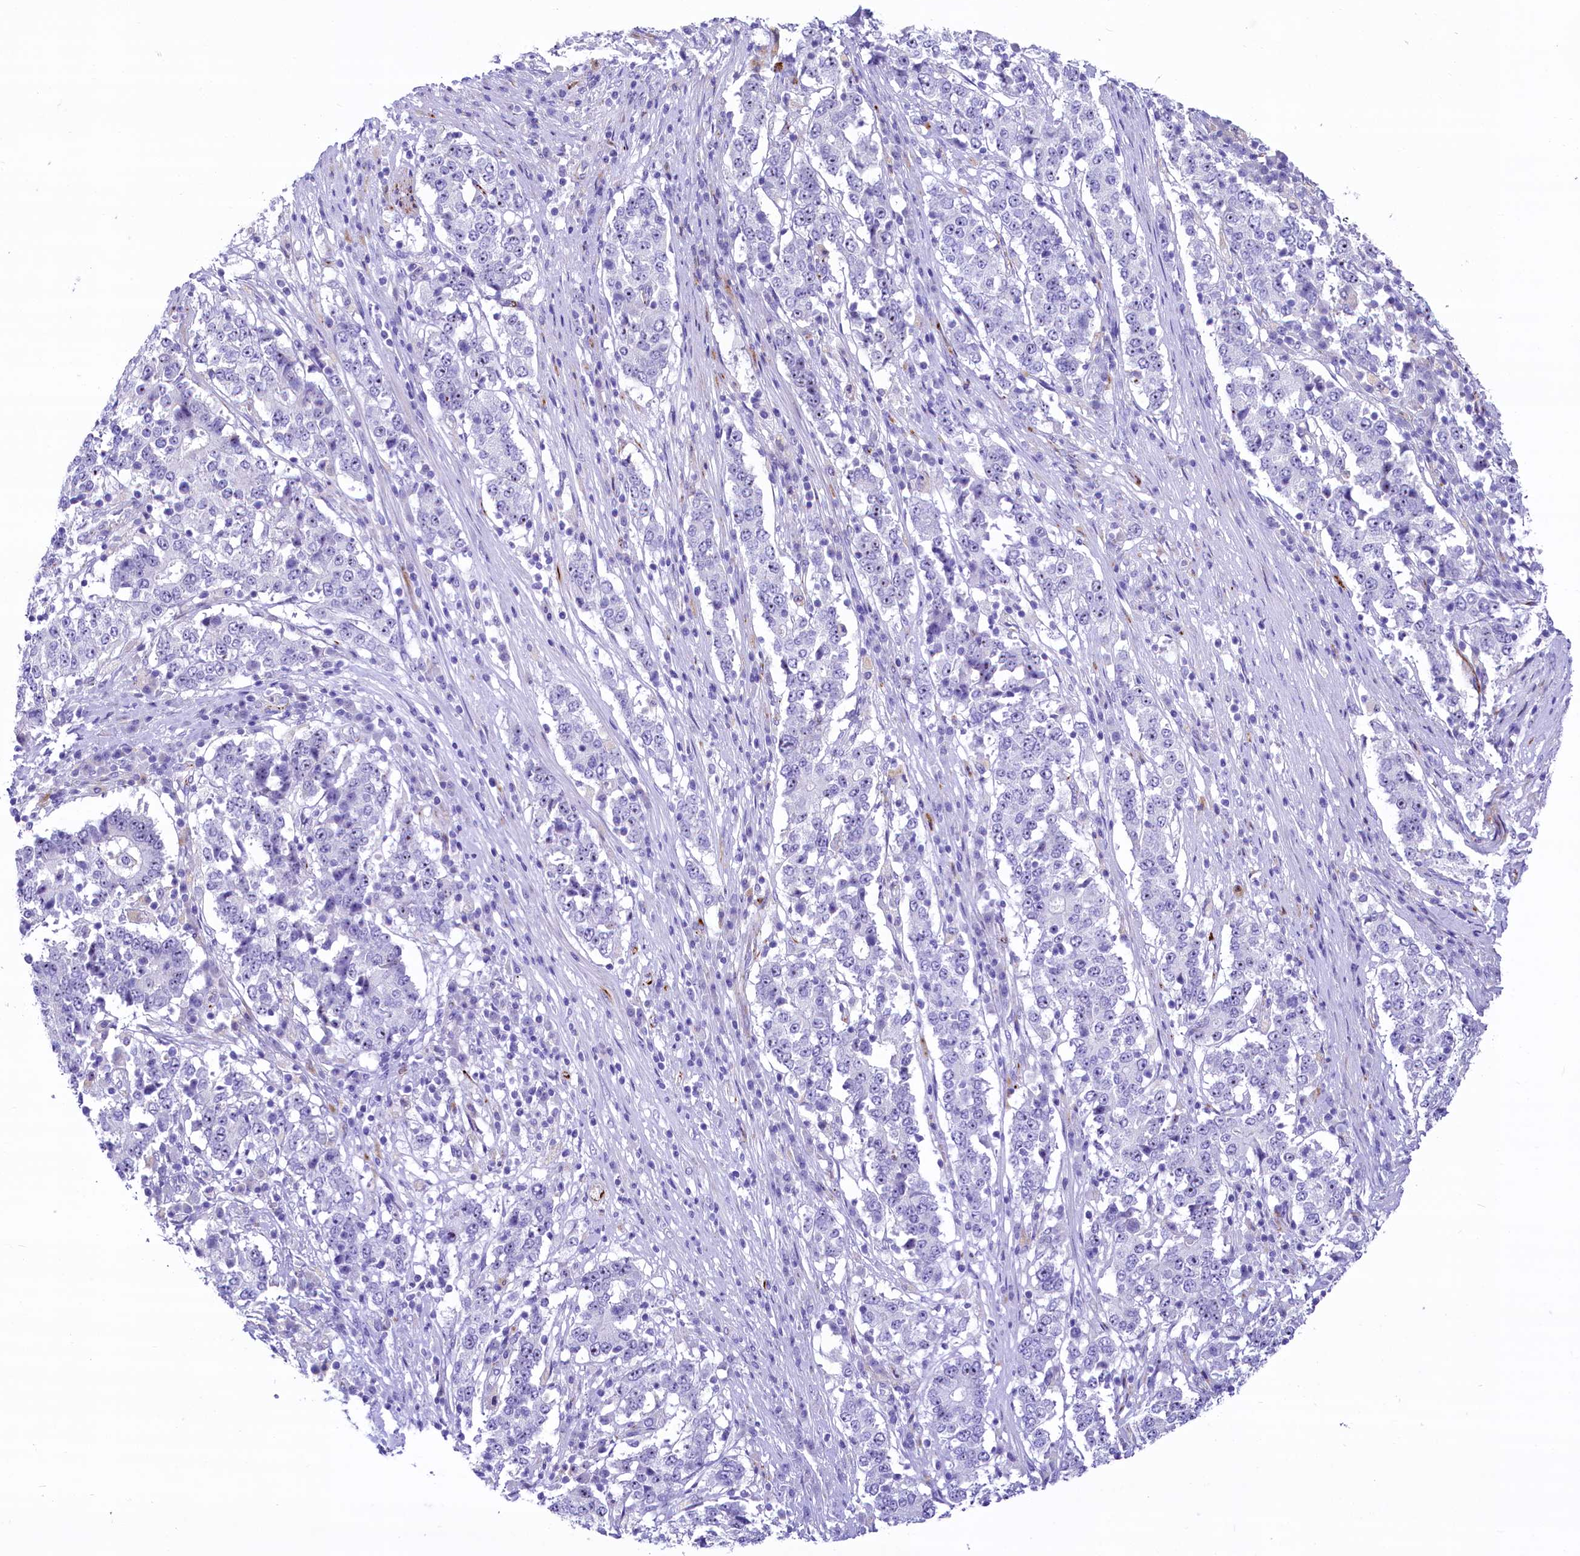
{"staining": {"intensity": "negative", "quantity": "none", "location": "none"}, "tissue": "stomach cancer", "cell_type": "Tumor cells", "image_type": "cancer", "snomed": [{"axis": "morphology", "description": "Adenocarcinoma, NOS"}, {"axis": "topography", "description": "Stomach"}], "caption": "This is an IHC histopathology image of human stomach cancer (adenocarcinoma). There is no expression in tumor cells.", "gene": "SH3TC2", "patient": {"sex": "male", "age": 59}}